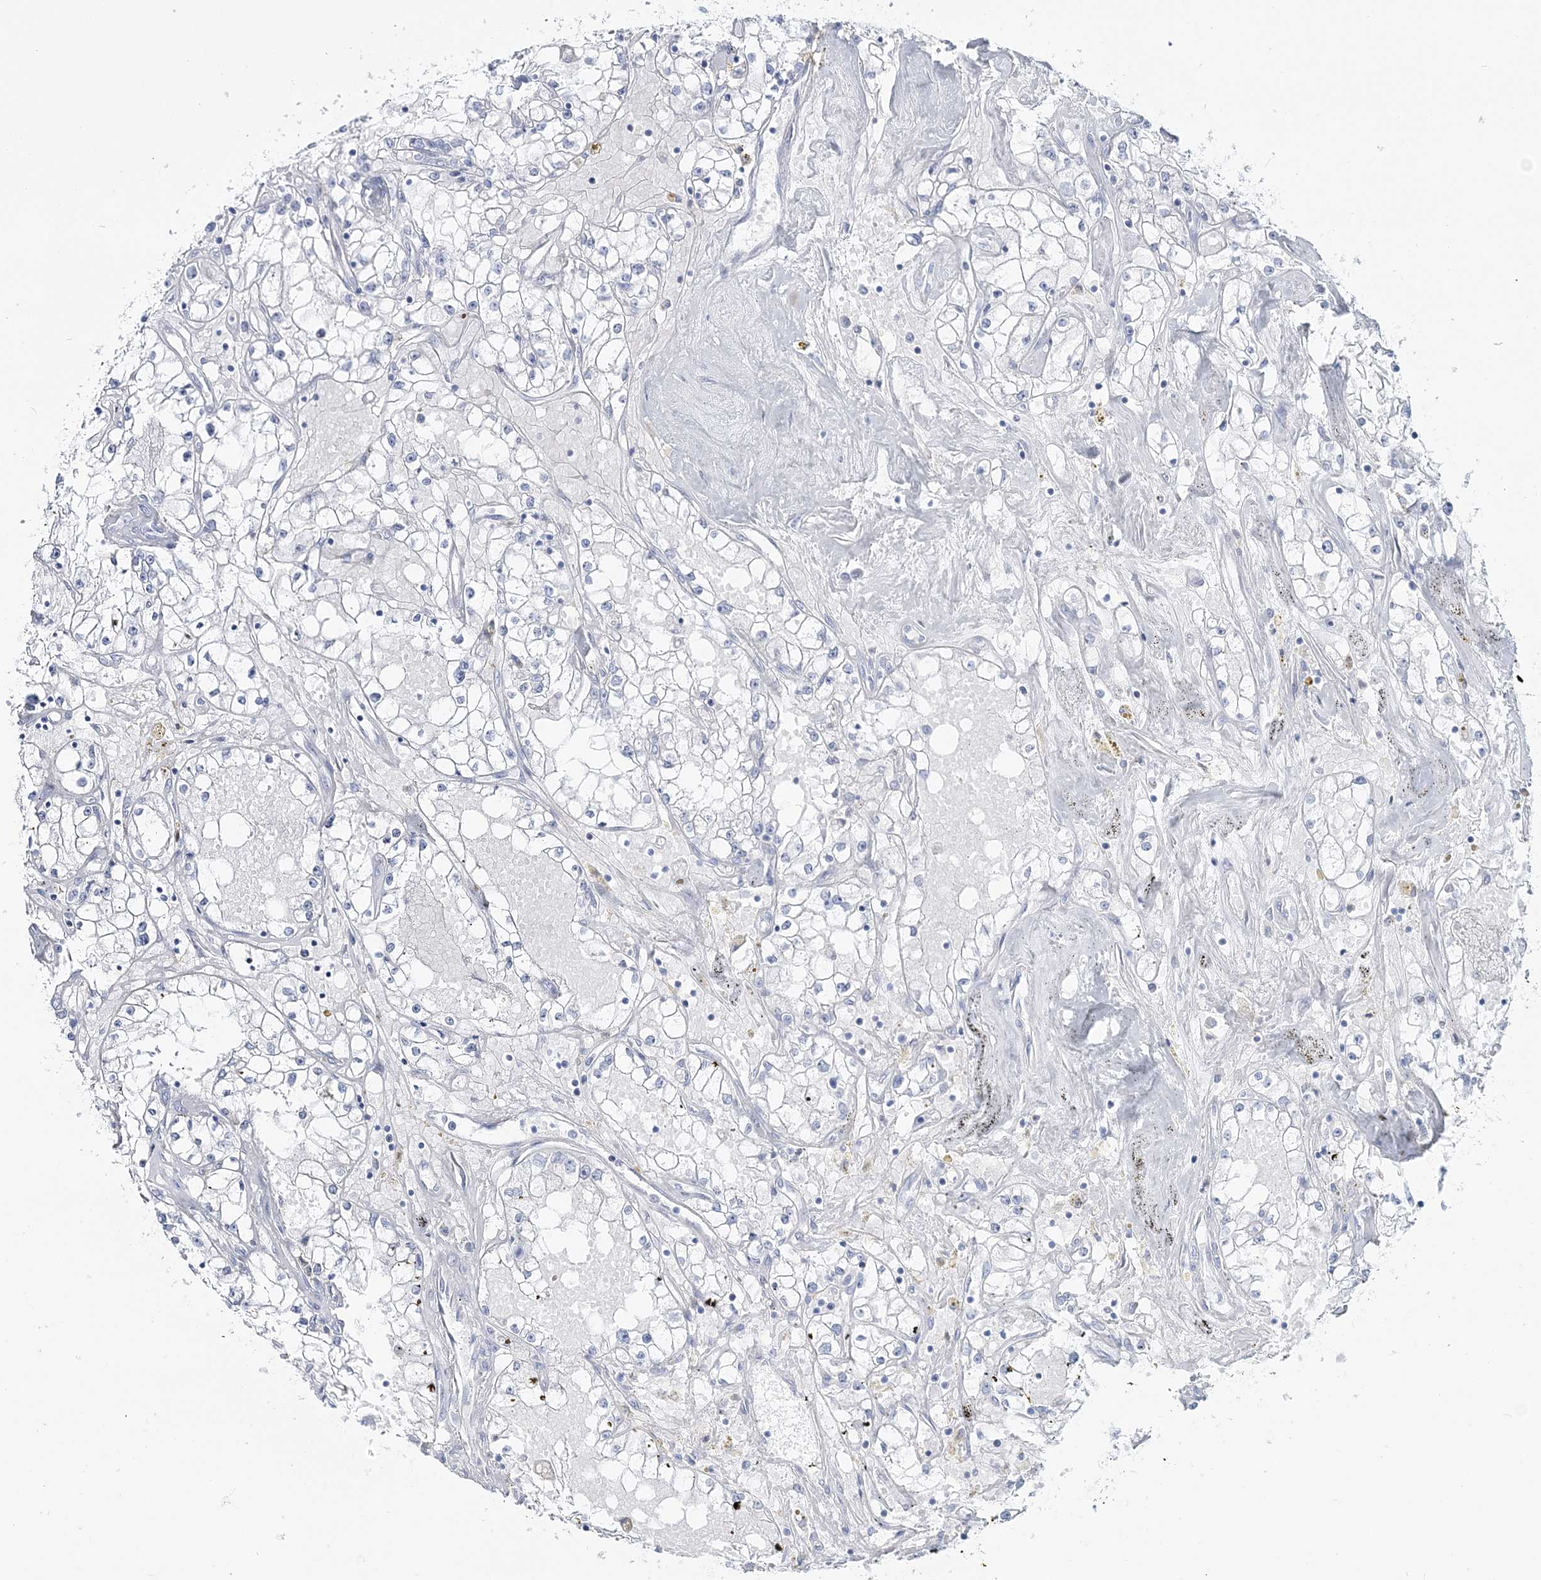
{"staining": {"intensity": "negative", "quantity": "none", "location": "none"}, "tissue": "renal cancer", "cell_type": "Tumor cells", "image_type": "cancer", "snomed": [{"axis": "morphology", "description": "Adenocarcinoma, NOS"}, {"axis": "topography", "description": "Kidney"}], "caption": "High magnification brightfield microscopy of renal adenocarcinoma stained with DAB (3,3'-diaminobenzidine) (brown) and counterstained with hematoxylin (blue): tumor cells show no significant expression. (Brightfield microscopy of DAB immunohistochemistry (IHC) at high magnification).", "gene": "CYP3A4", "patient": {"sex": "male", "age": 56}}